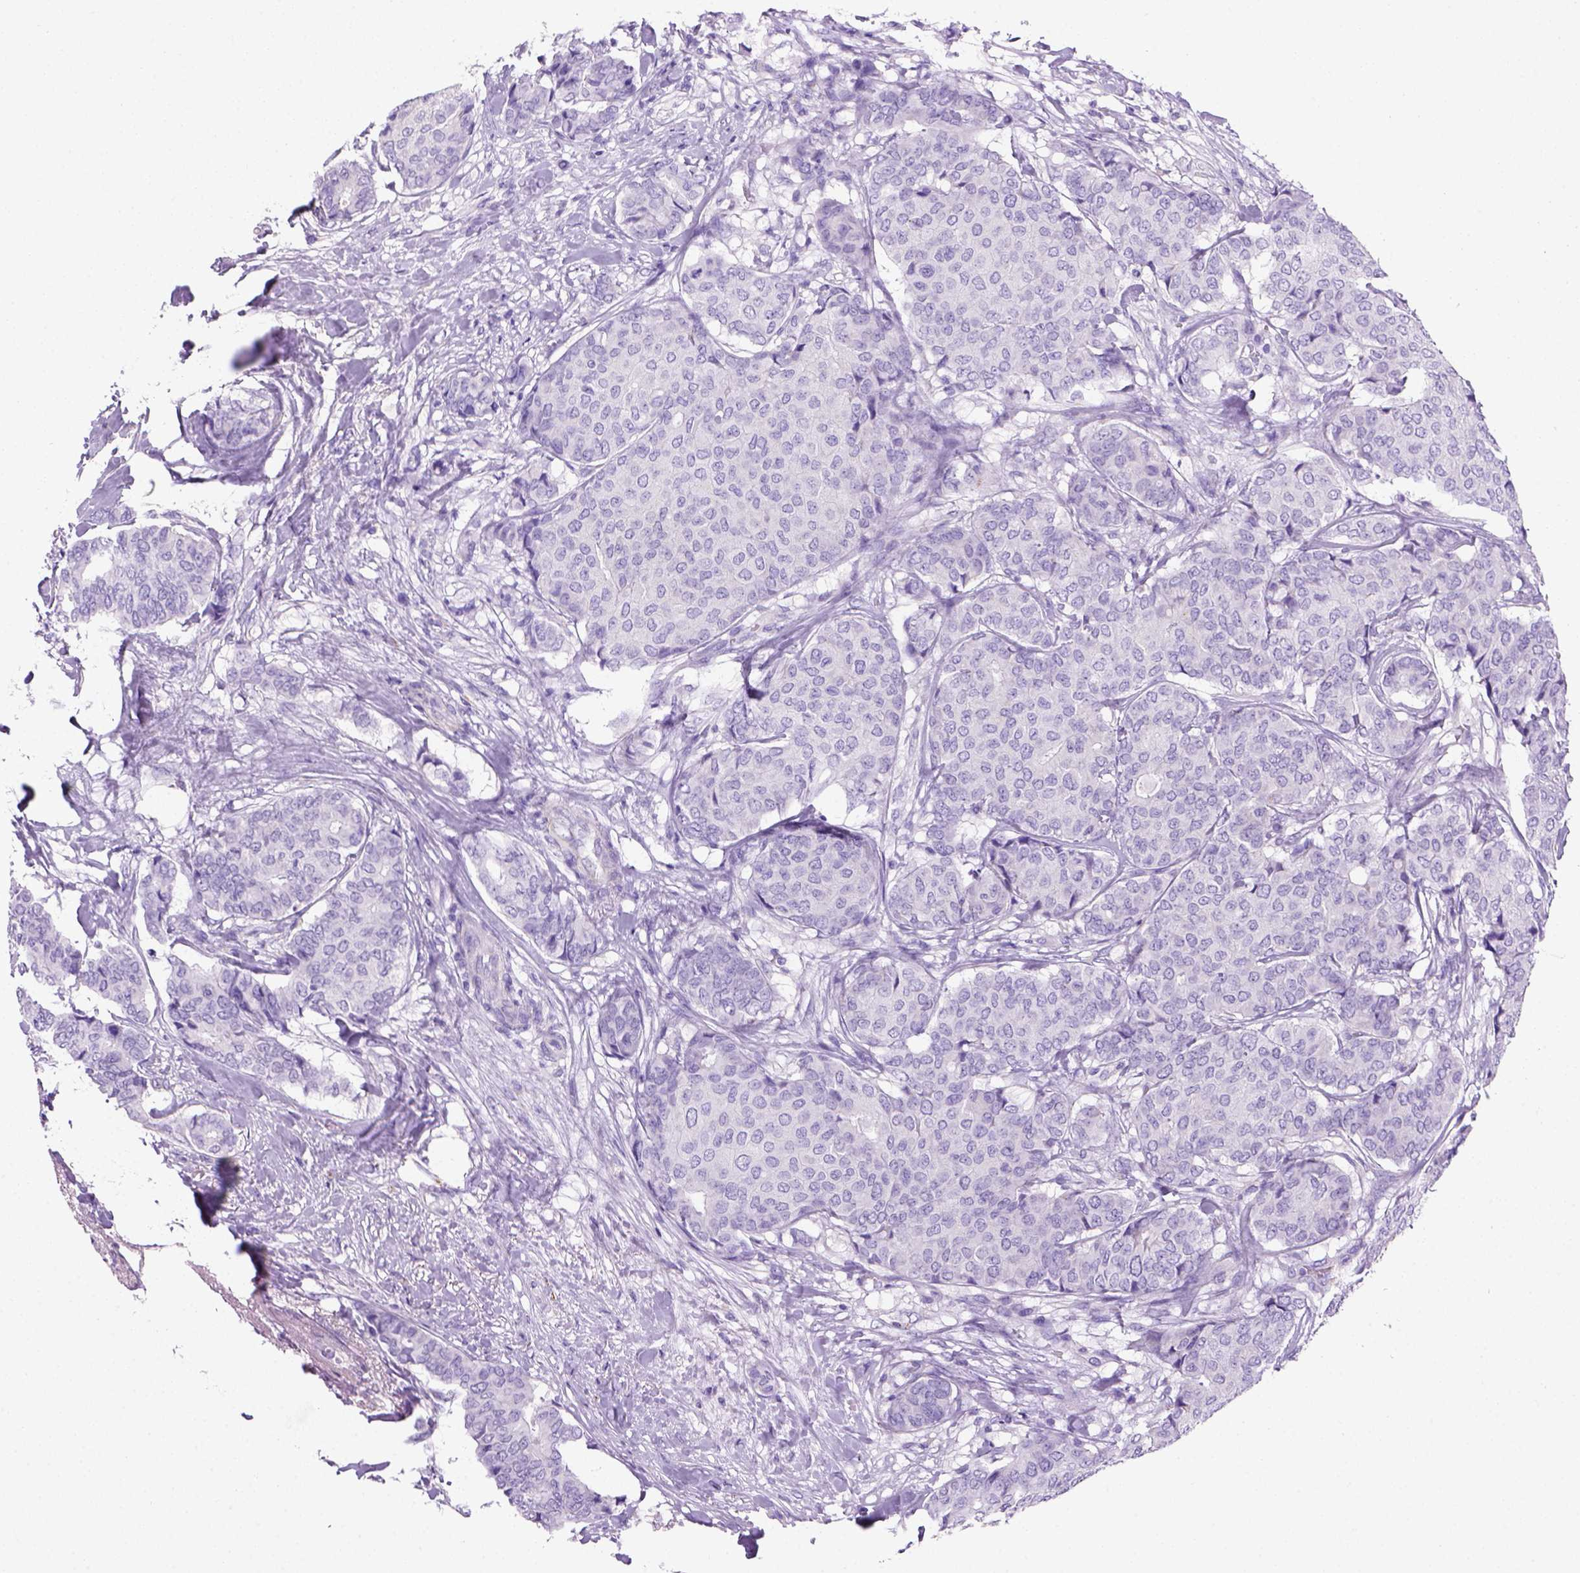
{"staining": {"intensity": "negative", "quantity": "none", "location": "none"}, "tissue": "breast cancer", "cell_type": "Tumor cells", "image_type": "cancer", "snomed": [{"axis": "morphology", "description": "Duct carcinoma"}, {"axis": "topography", "description": "Breast"}], "caption": "Protein analysis of breast infiltrating ductal carcinoma shows no significant expression in tumor cells. The staining was performed using DAB to visualize the protein expression in brown, while the nuclei were stained in blue with hematoxylin (Magnification: 20x).", "gene": "ARHGEF33", "patient": {"sex": "female", "age": 75}}